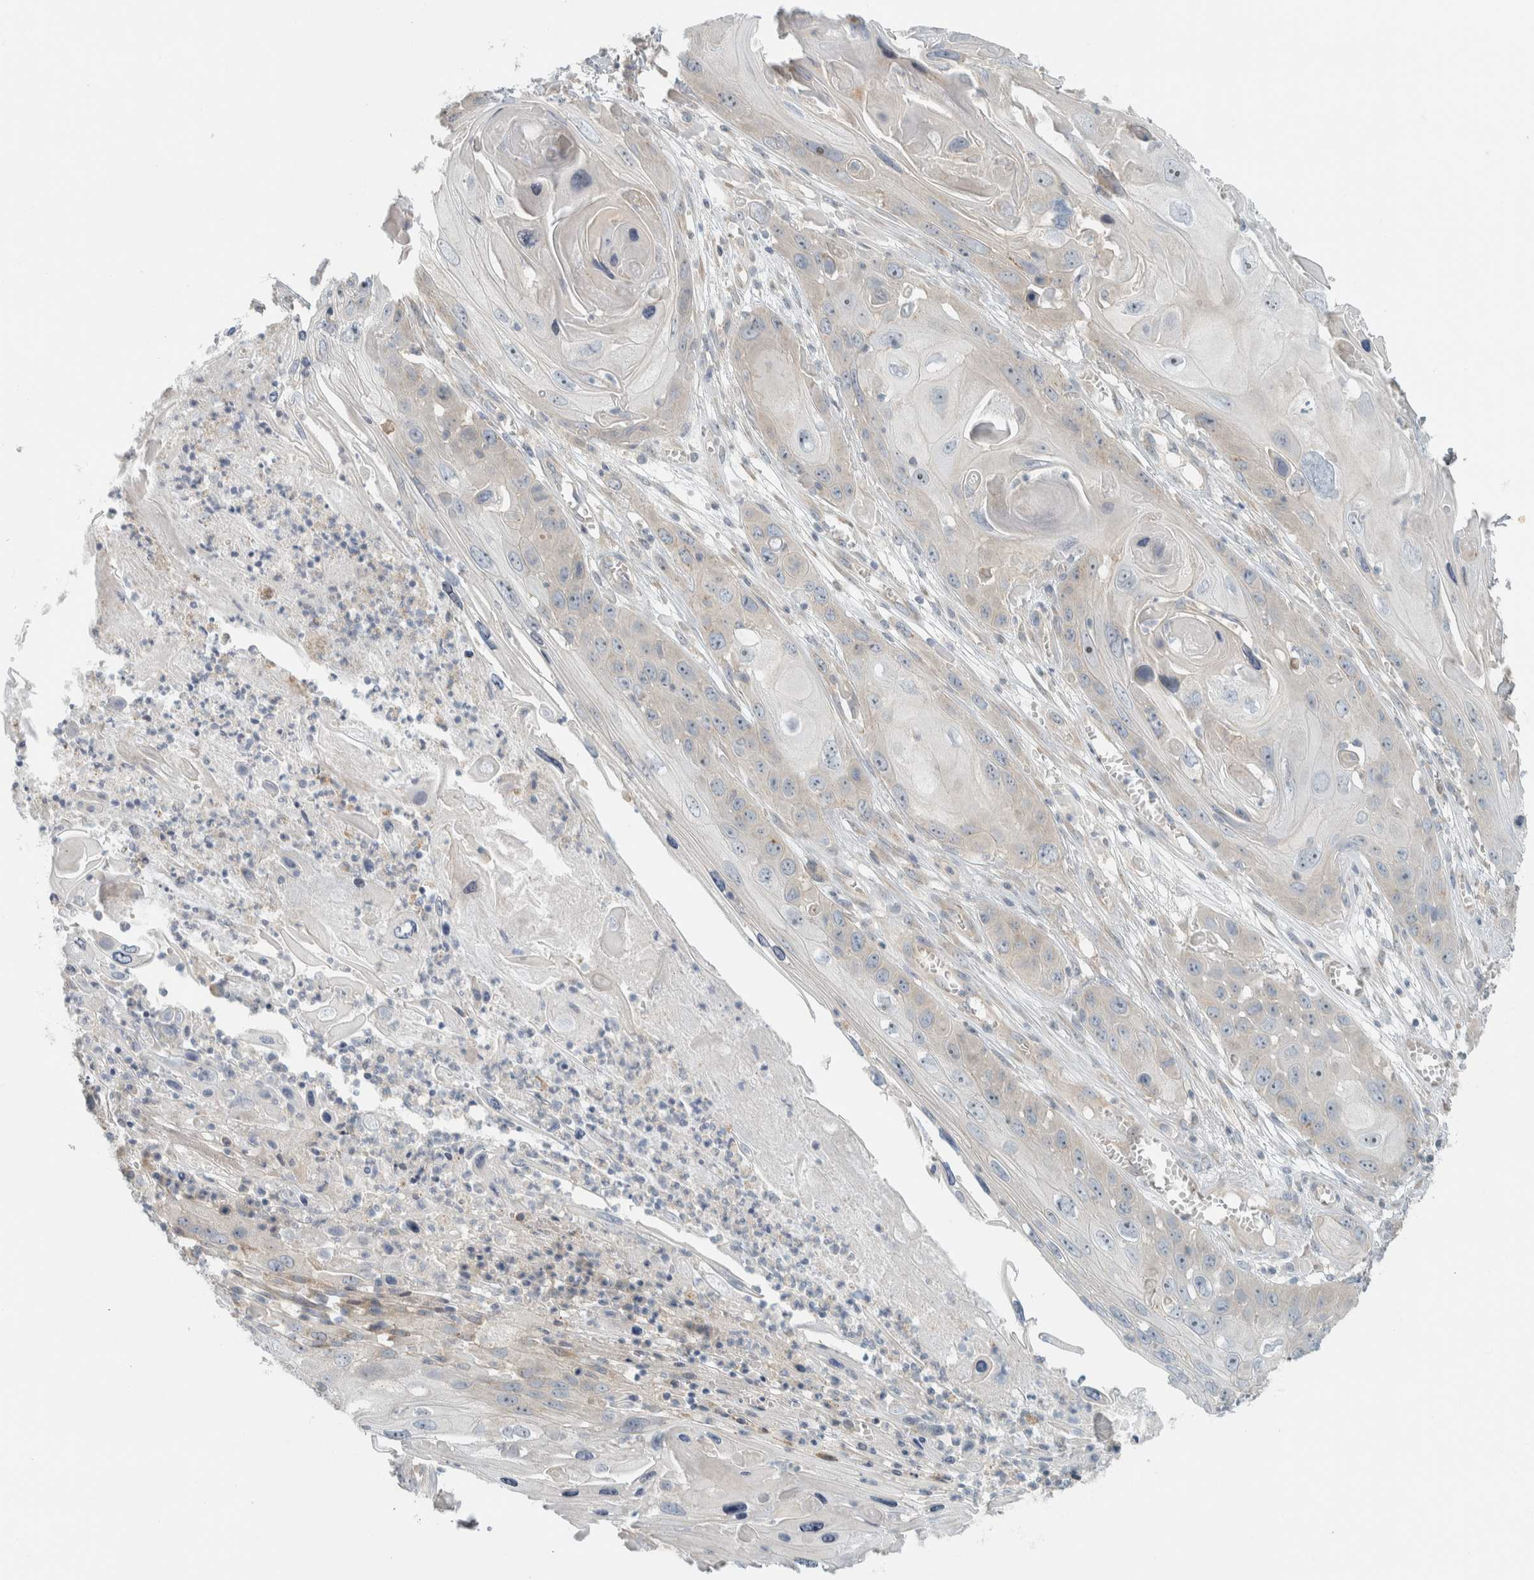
{"staining": {"intensity": "negative", "quantity": "none", "location": "none"}, "tissue": "skin cancer", "cell_type": "Tumor cells", "image_type": "cancer", "snomed": [{"axis": "morphology", "description": "Squamous cell carcinoma, NOS"}, {"axis": "topography", "description": "Skin"}], "caption": "Human skin cancer (squamous cell carcinoma) stained for a protein using immunohistochemistry shows no staining in tumor cells.", "gene": "HGS", "patient": {"sex": "male", "age": 55}}